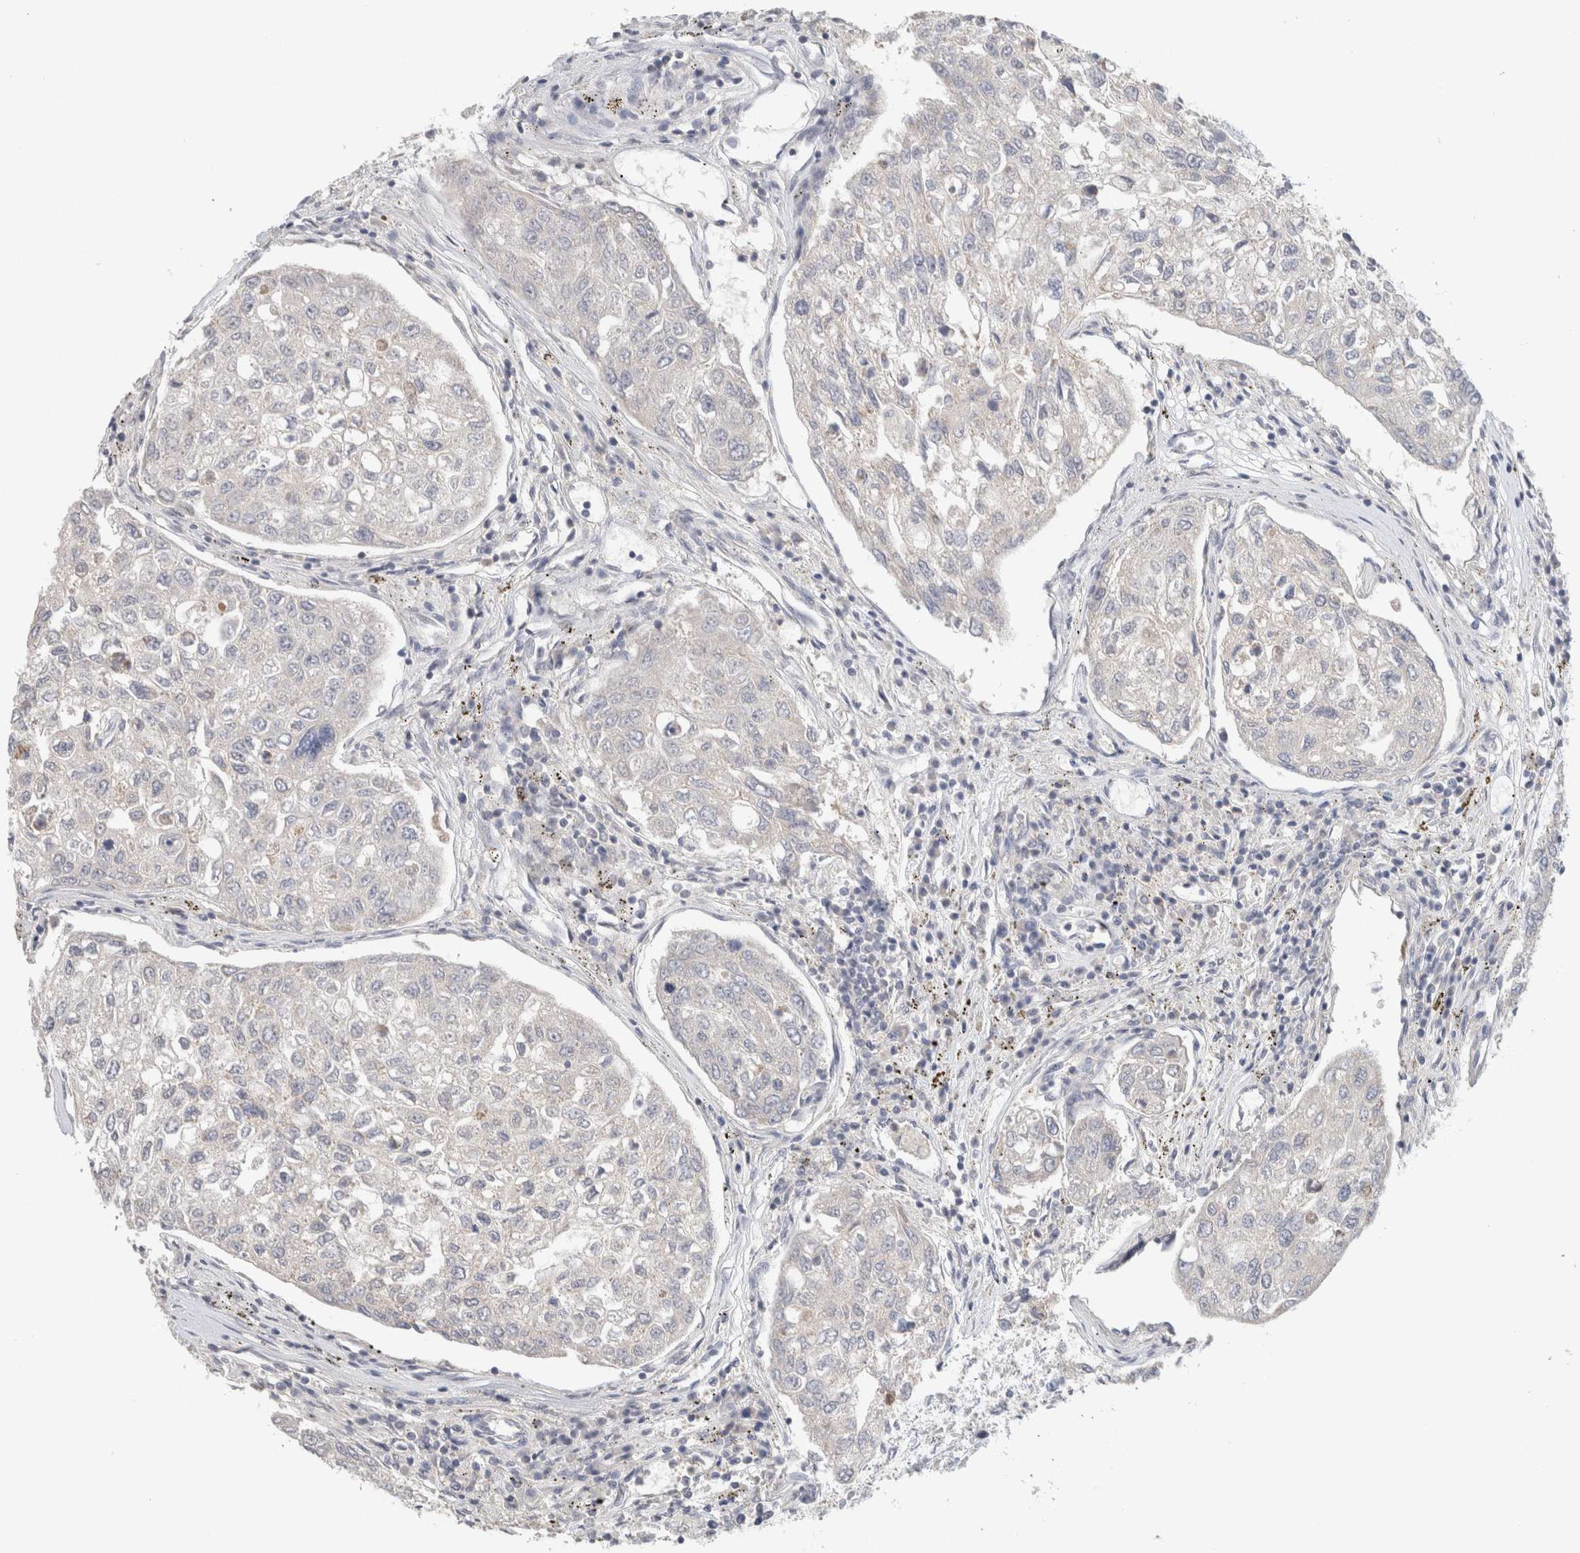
{"staining": {"intensity": "negative", "quantity": "none", "location": "none"}, "tissue": "urothelial cancer", "cell_type": "Tumor cells", "image_type": "cancer", "snomed": [{"axis": "morphology", "description": "Urothelial carcinoma, High grade"}, {"axis": "topography", "description": "Lymph node"}, {"axis": "topography", "description": "Urinary bladder"}], "caption": "An immunohistochemistry micrograph of urothelial carcinoma (high-grade) is shown. There is no staining in tumor cells of urothelial carcinoma (high-grade).", "gene": "MPP2", "patient": {"sex": "male", "age": 51}}